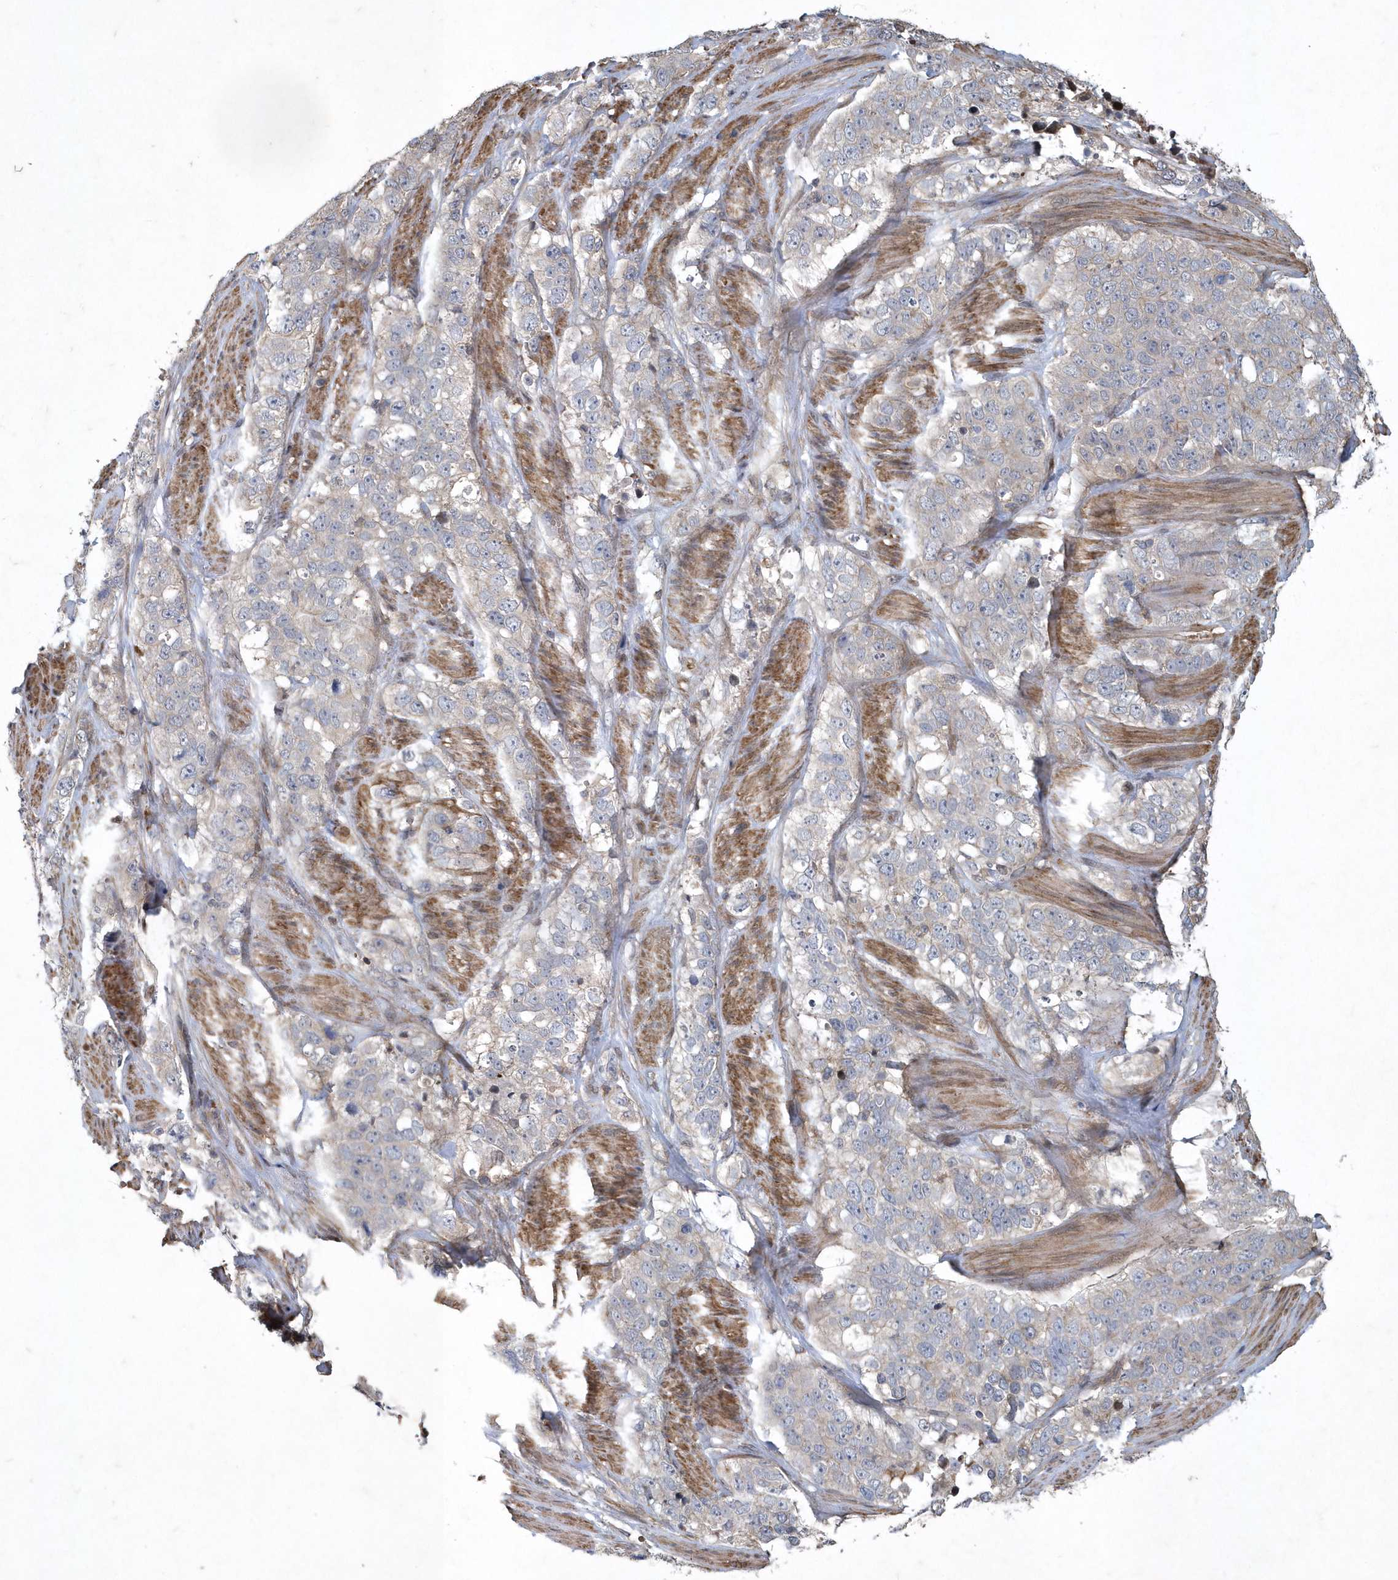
{"staining": {"intensity": "weak", "quantity": "<25%", "location": "cytoplasmic/membranous"}, "tissue": "stomach cancer", "cell_type": "Tumor cells", "image_type": "cancer", "snomed": [{"axis": "morphology", "description": "Adenocarcinoma, NOS"}, {"axis": "topography", "description": "Stomach"}], "caption": "The IHC photomicrograph has no significant expression in tumor cells of stomach adenocarcinoma tissue.", "gene": "N4BP2", "patient": {"sex": "male", "age": 48}}